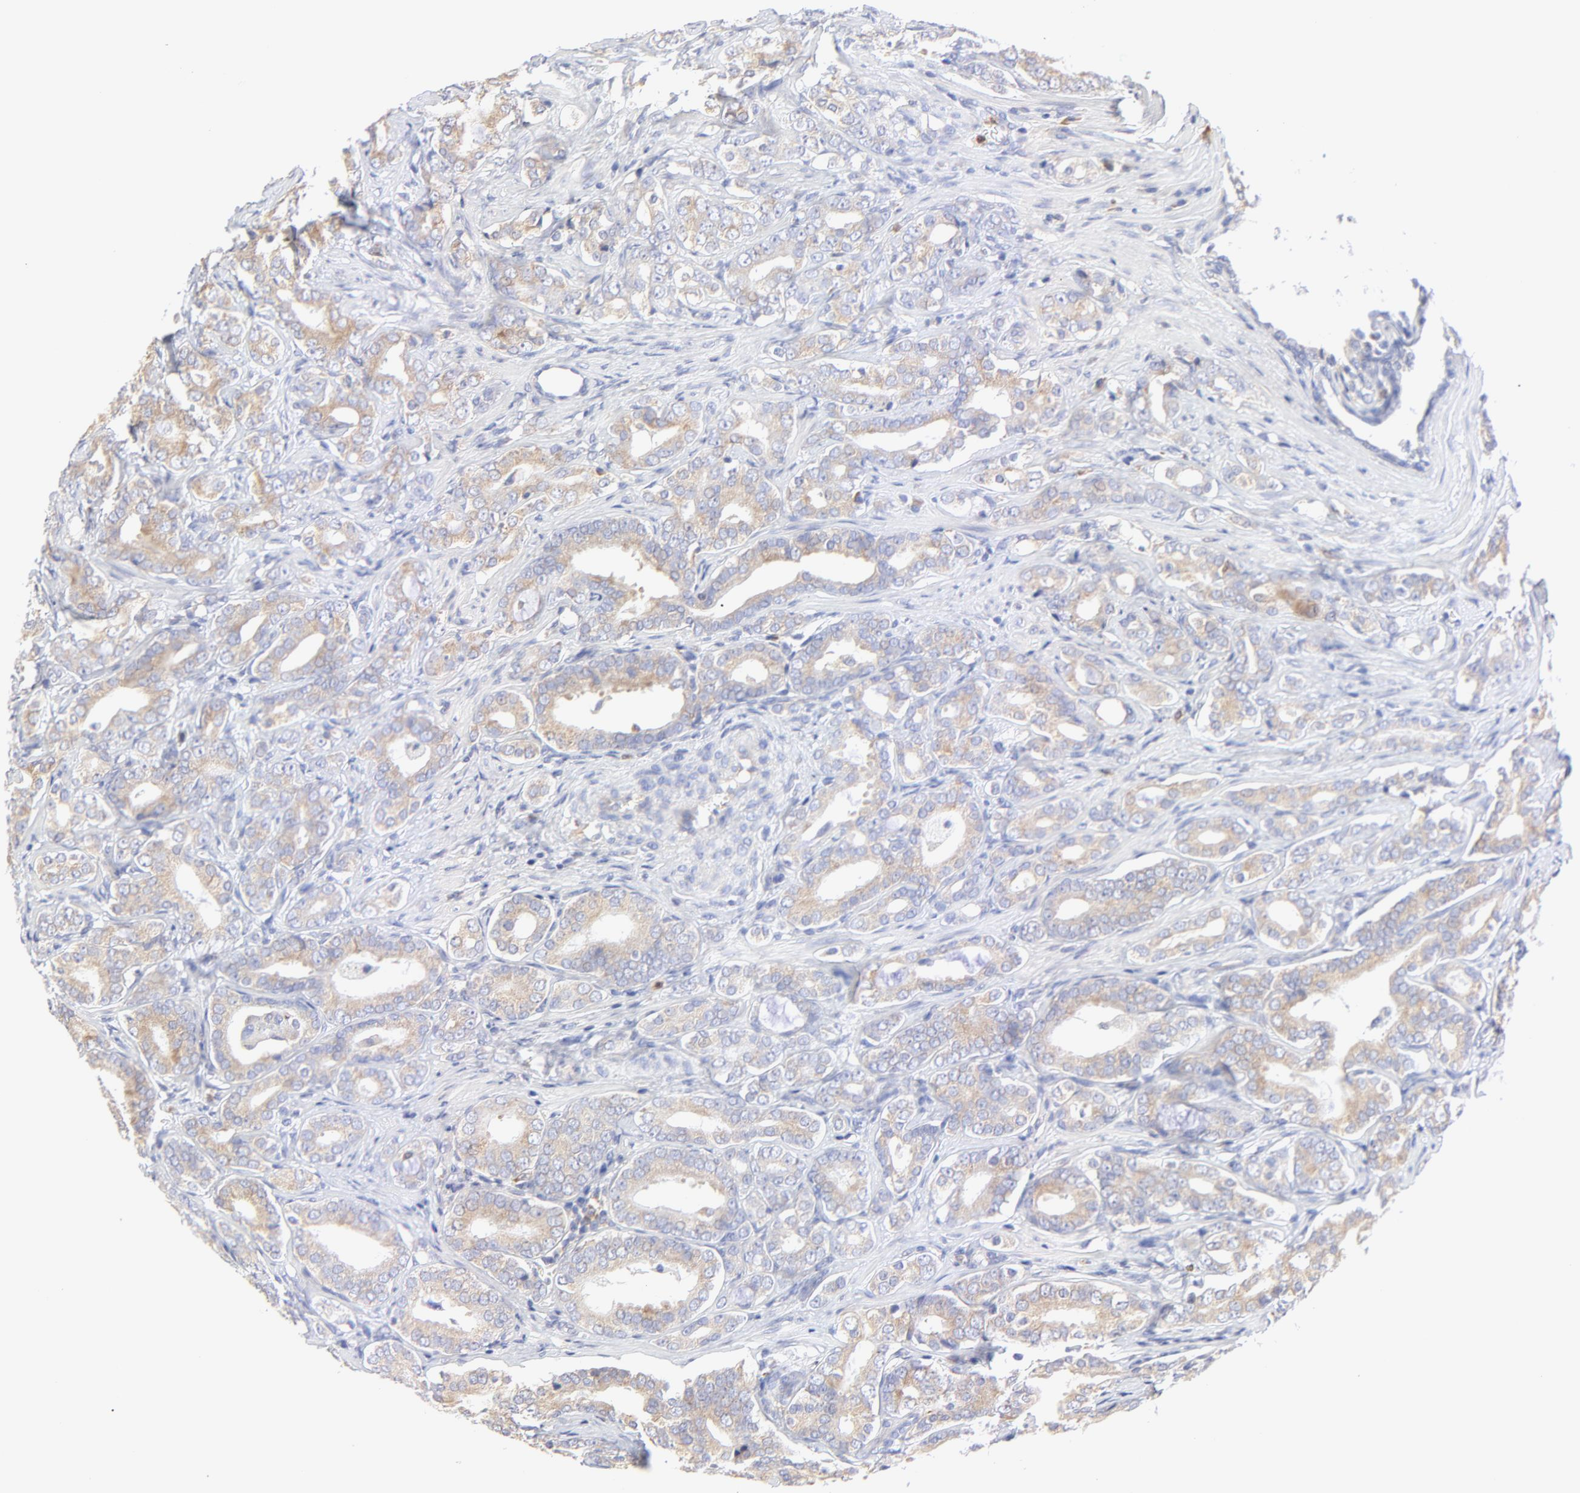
{"staining": {"intensity": "moderate", "quantity": "25%-75%", "location": "cytoplasmic/membranous"}, "tissue": "prostate cancer", "cell_type": "Tumor cells", "image_type": "cancer", "snomed": [{"axis": "morphology", "description": "Adenocarcinoma, Low grade"}, {"axis": "topography", "description": "Prostate"}], "caption": "Moderate cytoplasmic/membranous protein staining is present in approximately 25%-75% of tumor cells in prostate adenocarcinoma (low-grade). (DAB IHC with brightfield microscopy, high magnification).", "gene": "MOSPD2", "patient": {"sex": "male", "age": 59}}